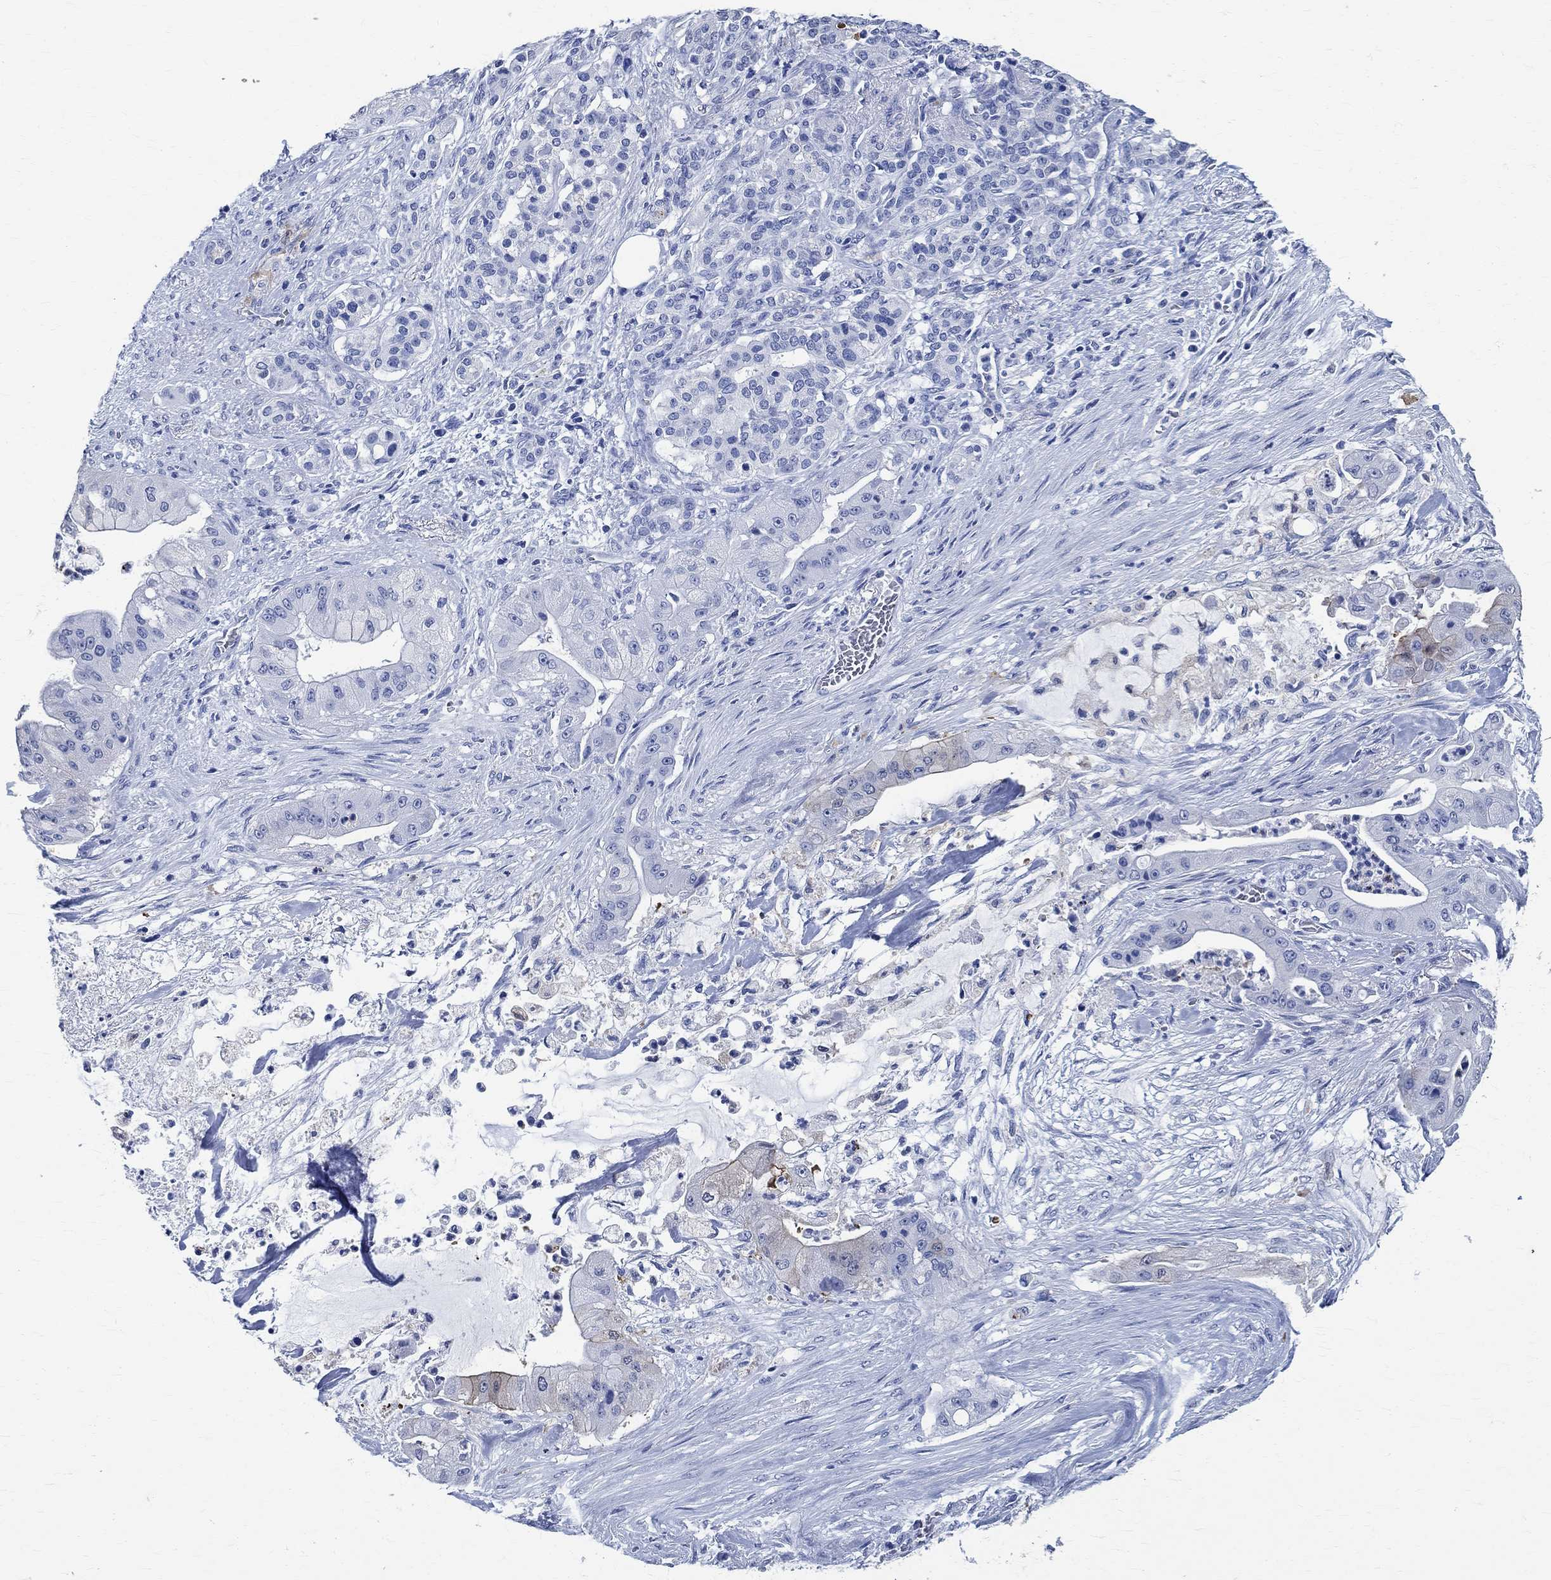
{"staining": {"intensity": "negative", "quantity": "none", "location": "none"}, "tissue": "pancreatic cancer", "cell_type": "Tumor cells", "image_type": "cancer", "snomed": [{"axis": "morphology", "description": "Normal tissue, NOS"}, {"axis": "morphology", "description": "Inflammation, NOS"}, {"axis": "morphology", "description": "Adenocarcinoma, NOS"}, {"axis": "topography", "description": "Pancreas"}], "caption": "A micrograph of pancreatic cancer stained for a protein demonstrates no brown staining in tumor cells.", "gene": "TMEM221", "patient": {"sex": "male", "age": 57}}